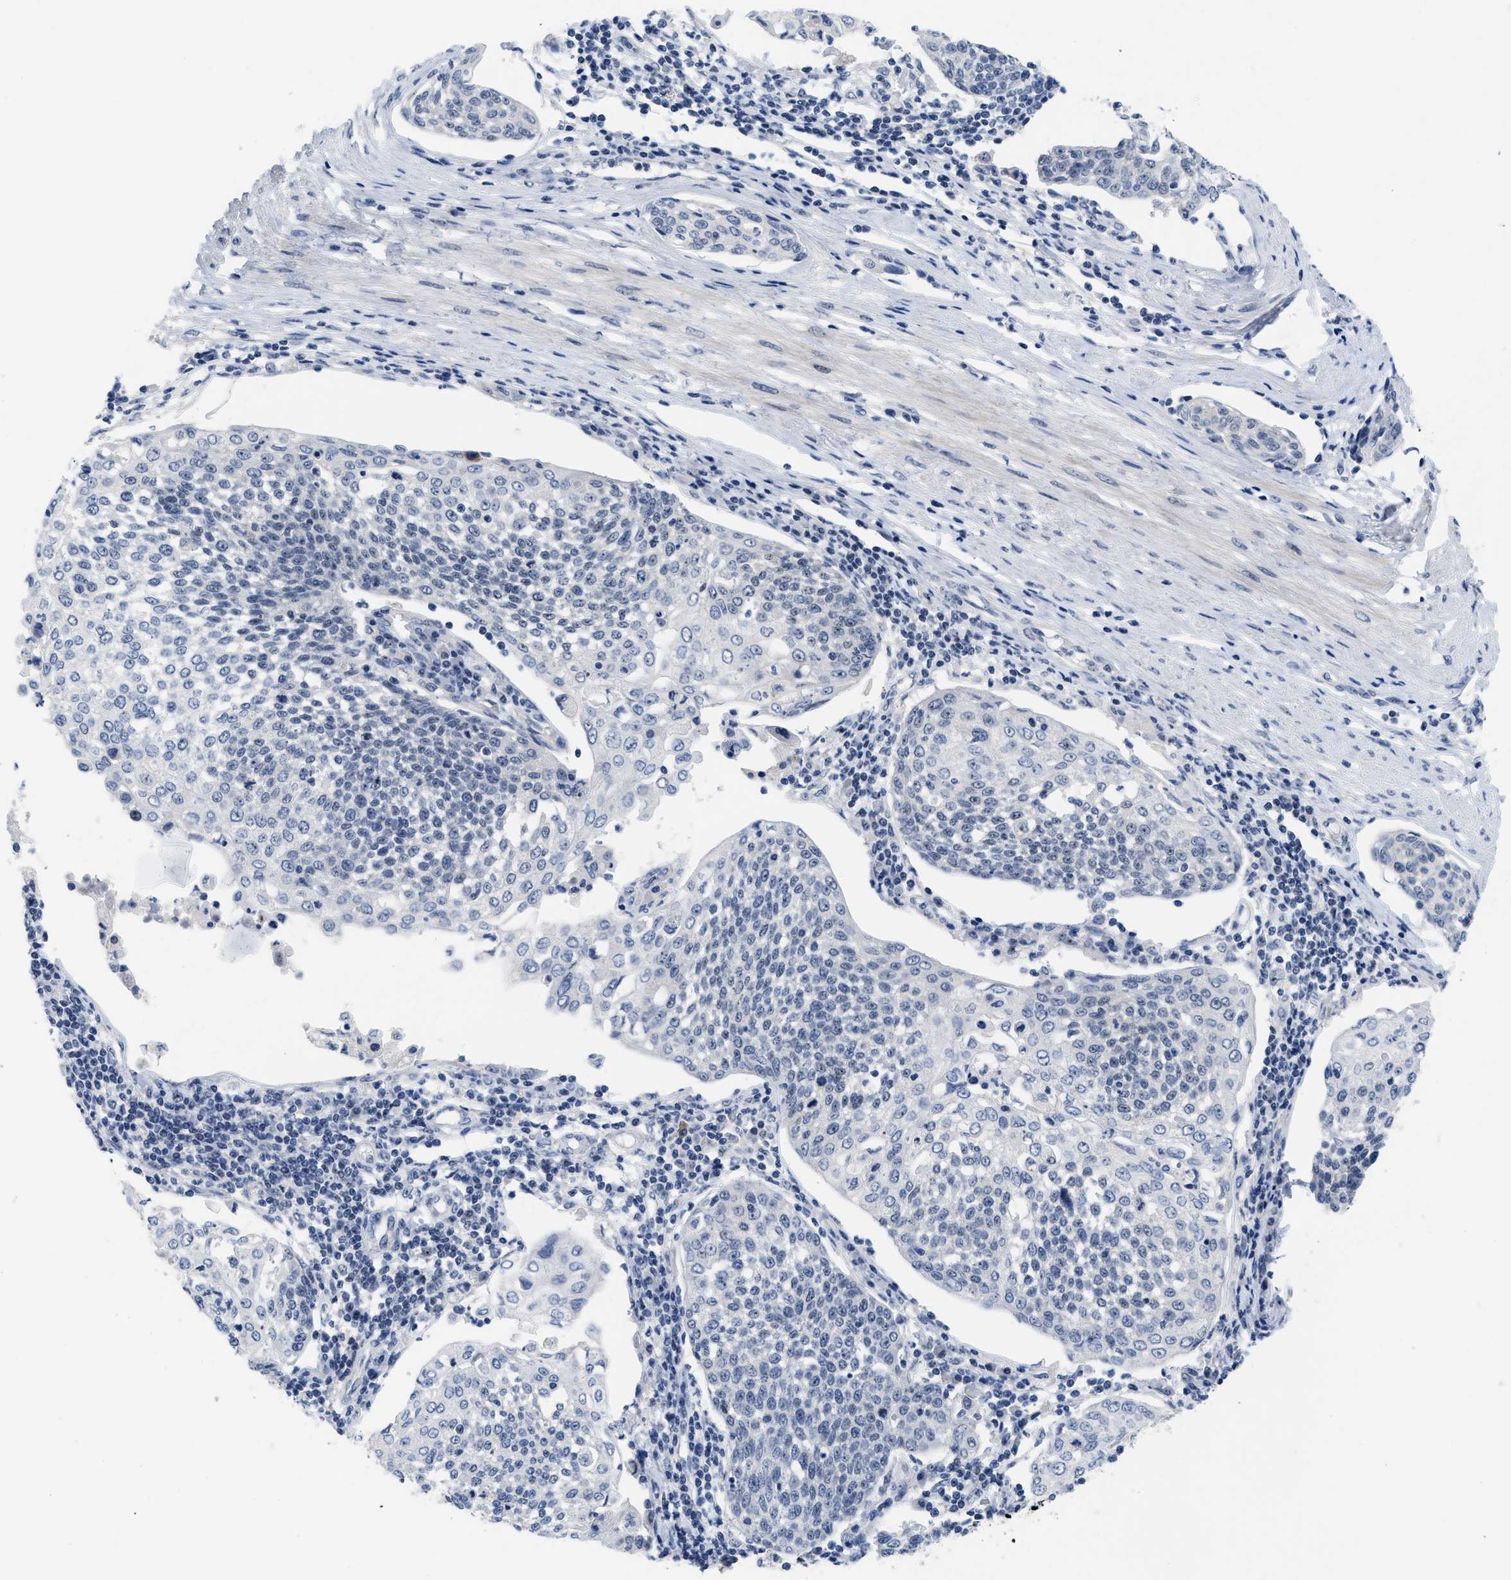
{"staining": {"intensity": "weak", "quantity": "<25%", "location": "nuclear"}, "tissue": "cervical cancer", "cell_type": "Tumor cells", "image_type": "cancer", "snomed": [{"axis": "morphology", "description": "Squamous cell carcinoma, NOS"}, {"axis": "topography", "description": "Cervix"}], "caption": "Cervical cancer was stained to show a protein in brown. There is no significant staining in tumor cells. Brightfield microscopy of IHC stained with DAB (3,3'-diaminobenzidine) (brown) and hematoxylin (blue), captured at high magnification.", "gene": "NOP58", "patient": {"sex": "female", "age": 34}}